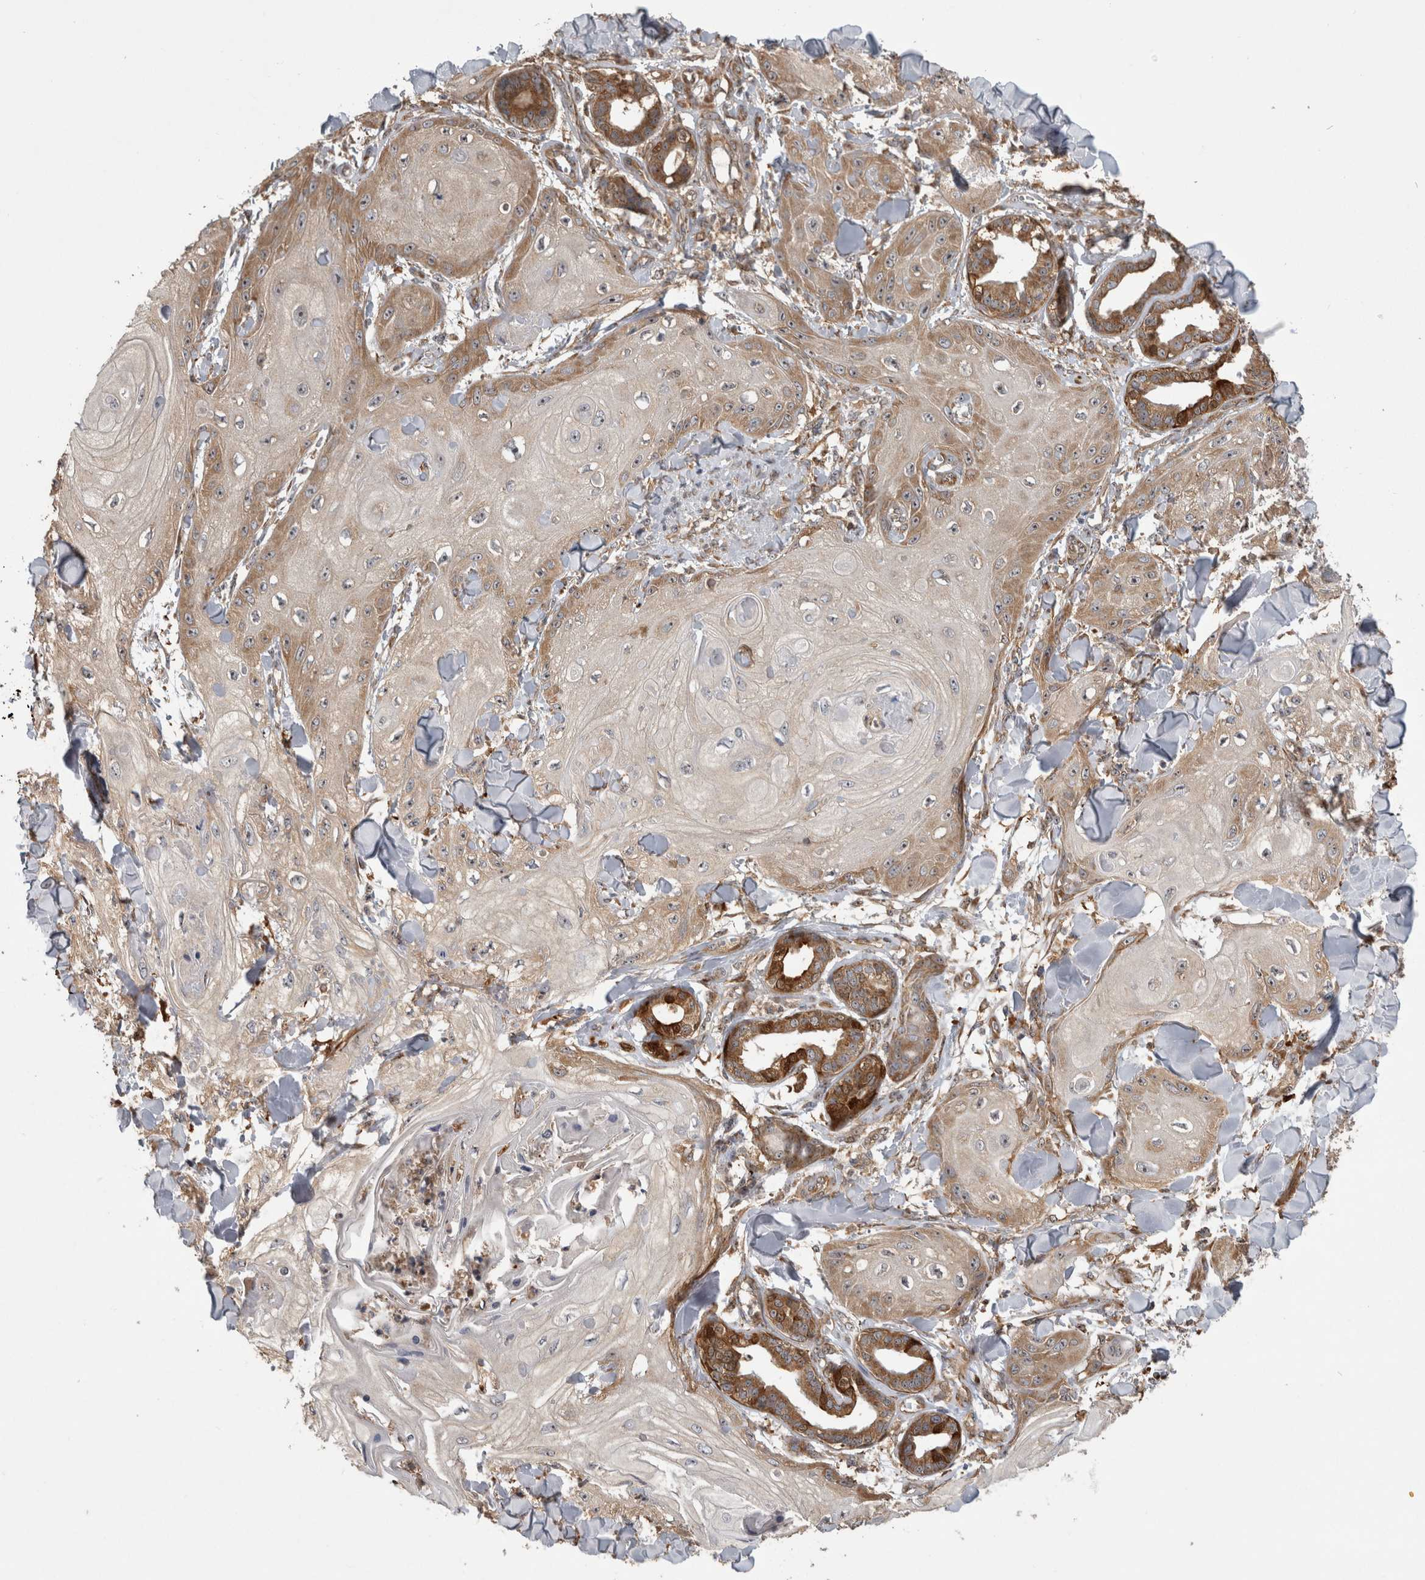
{"staining": {"intensity": "weak", "quantity": "<25%", "location": "cytoplasmic/membranous"}, "tissue": "skin cancer", "cell_type": "Tumor cells", "image_type": "cancer", "snomed": [{"axis": "morphology", "description": "Squamous cell carcinoma, NOS"}, {"axis": "topography", "description": "Skin"}], "caption": "Tumor cells are negative for protein expression in human squamous cell carcinoma (skin).", "gene": "ATXN2", "patient": {"sex": "male", "age": 74}}